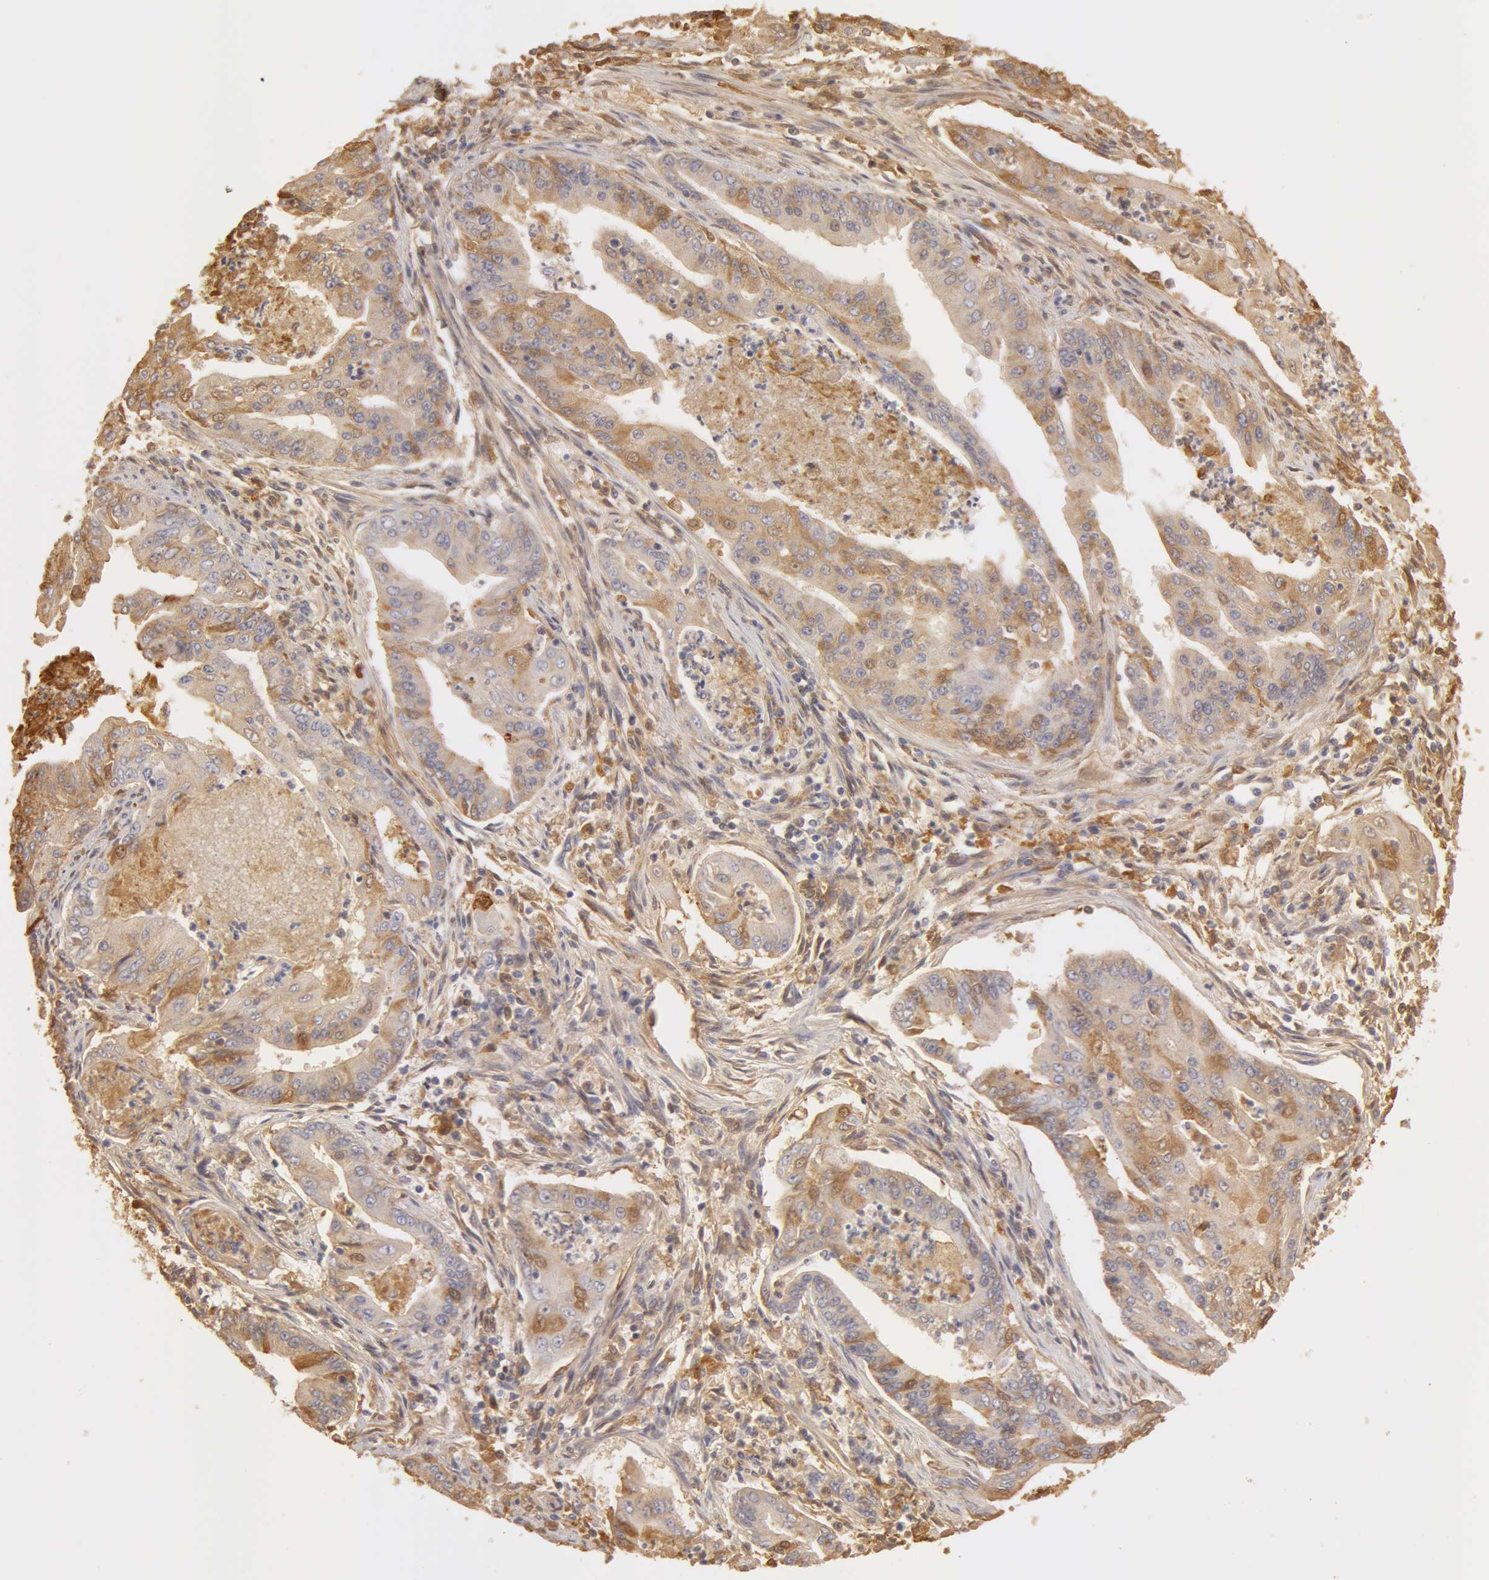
{"staining": {"intensity": "moderate", "quantity": "25%-75%", "location": "cytoplasmic/membranous"}, "tissue": "endometrial cancer", "cell_type": "Tumor cells", "image_type": "cancer", "snomed": [{"axis": "morphology", "description": "Adenocarcinoma, NOS"}, {"axis": "topography", "description": "Endometrium"}], "caption": "Immunohistochemistry histopathology image of neoplastic tissue: human endometrial cancer stained using immunohistochemistry (IHC) shows medium levels of moderate protein expression localized specifically in the cytoplasmic/membranous of tumor cells, appearing as a cytoplasmic/membranous brown color.", "gene": "TF", "patient": {"sex": "female", "age": 63}}